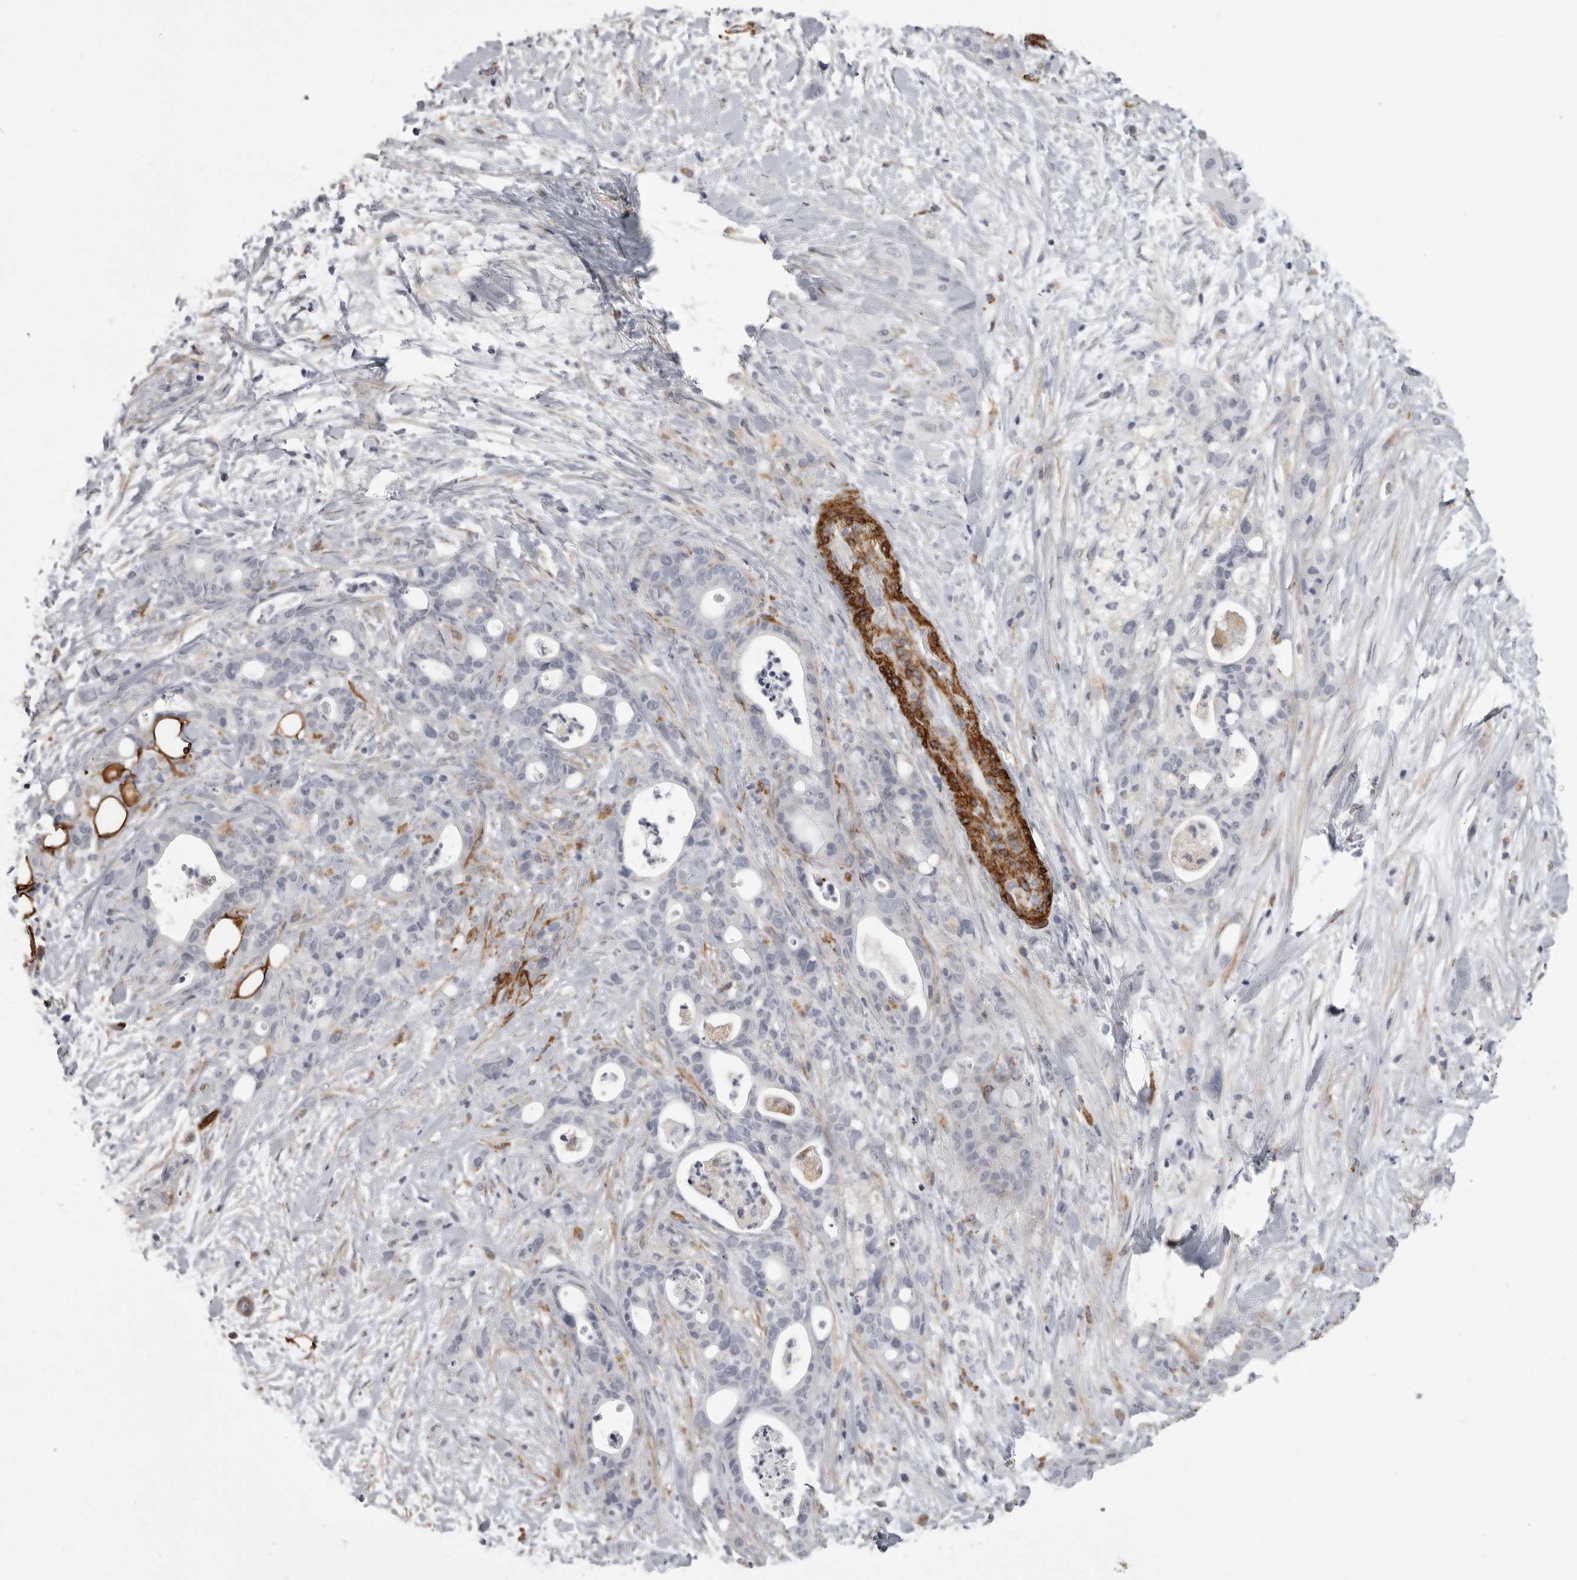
{"staining": {"intensity": "negative", "quantity": "none", "location": "none"}, "tissue": "pancreatic cancer", "cell_type": "Tumor cells", "image_type": "cancer", "snomed": [{"axis": "morphology", "description": "Adenocarcinoma, NOS"}, {"axis": "topography", "description": "Pancreas"}], "caption": "Pancreatic adenocarcinoma was stained to show a protein in brown. There is no significant expression in tumor cells. Brightfield microscopy of IHC stained with DAB (3,3'-diaminobenzidine) (brown) and hematoxylin (blue), captured at high magnification.", "gene": "AOC3", "patient": {"sex": "male", "age": 58}}